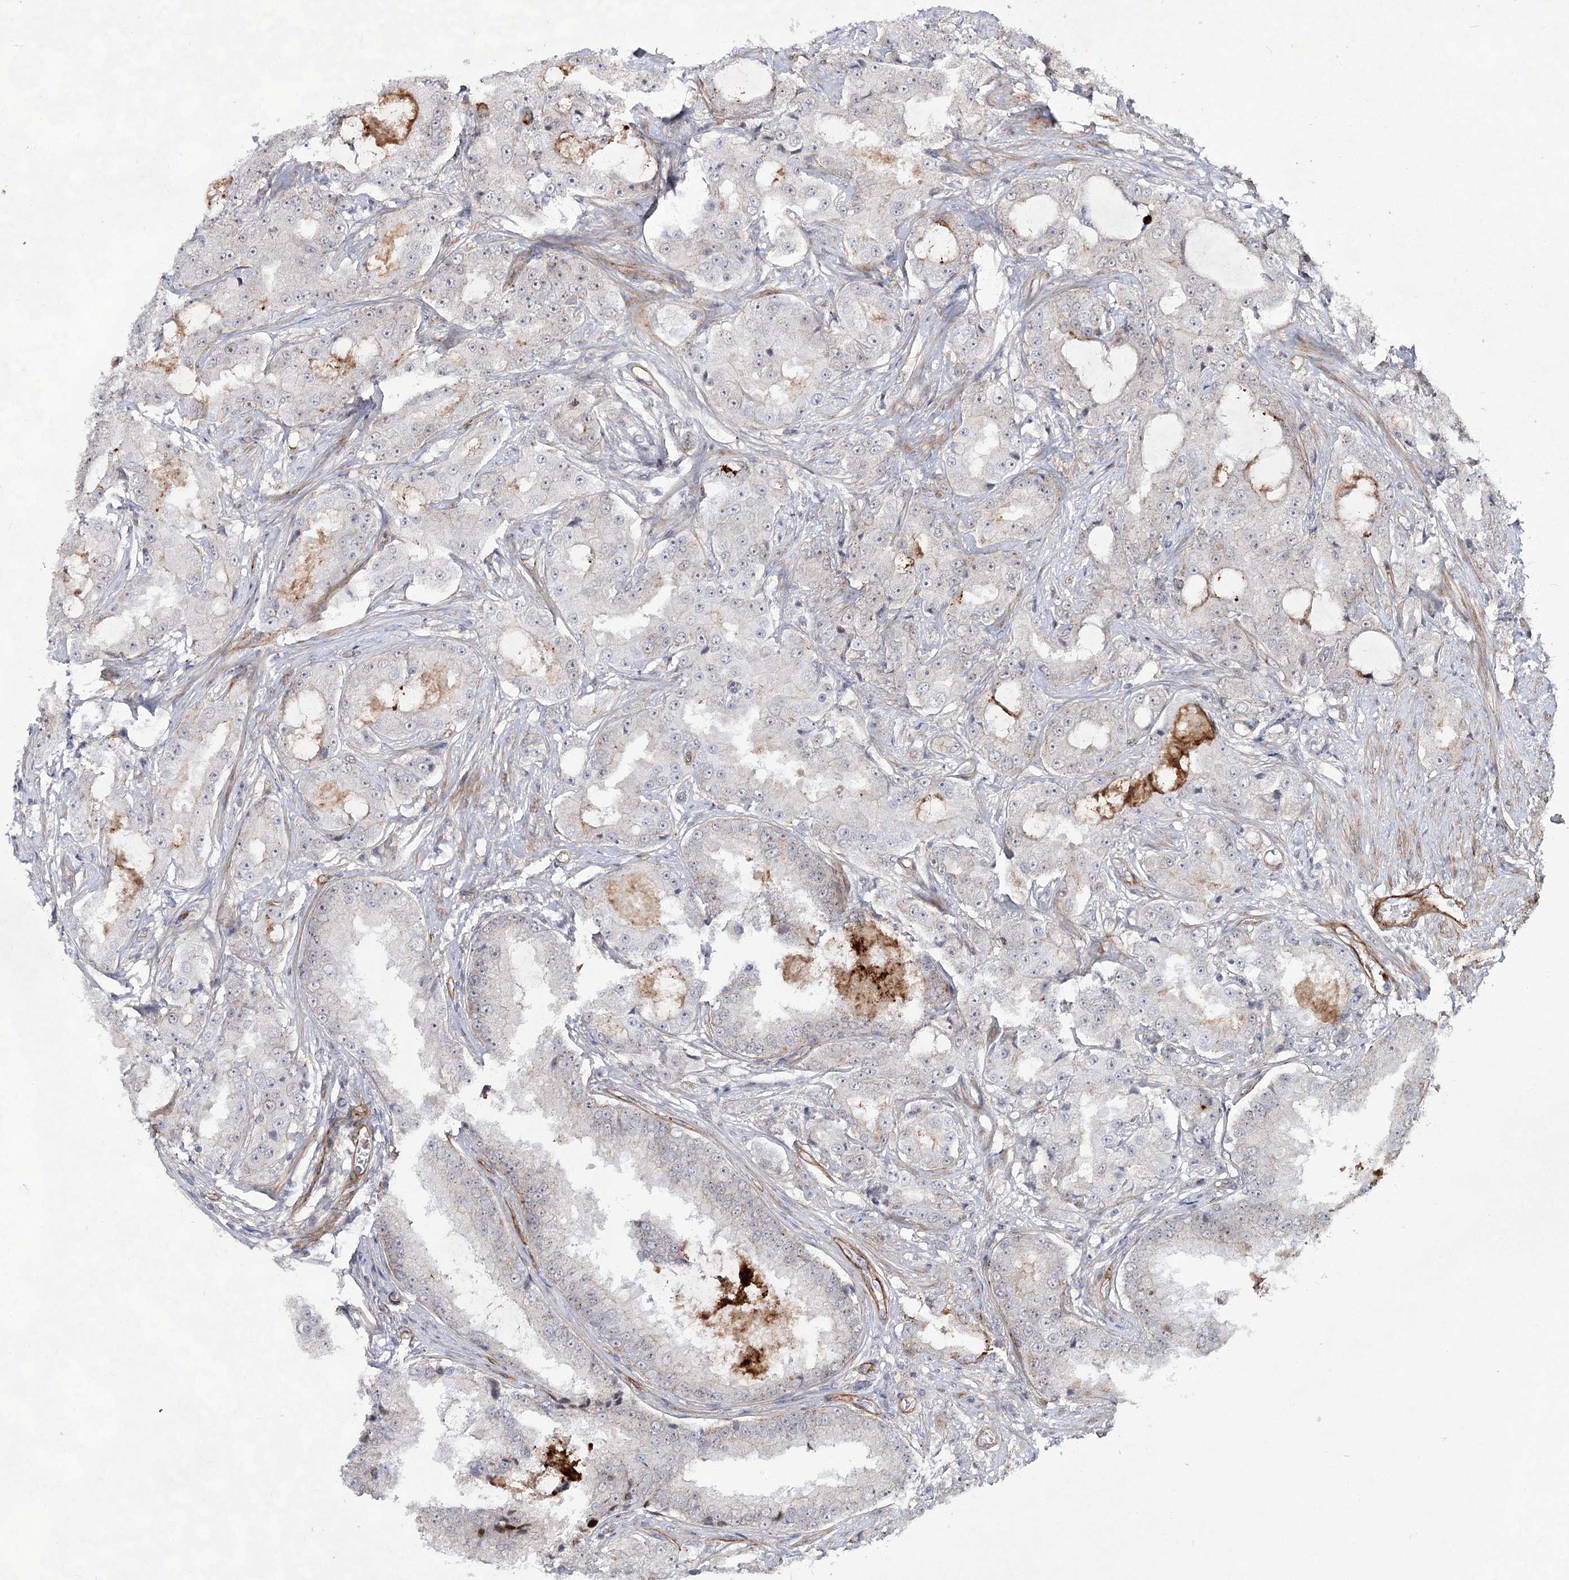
{"staining": {"intensity": "negative", "quantity": "none", "location": "none"}, "tissue": "prostate cancer", "cell_type": "Tumor cells", "image_type": "cancer", "snomed": [{"axis": "morphology", "description": "Adenocarcinoma, High grade"}, {"axis": "topography", "description": "Prostate"}], "caption": "A high-resolution photomicrograph shows IHC staining of prostate cancer, which shows no significant expression in tumor cells.", "gene": "ATL2", "patient": {"sex": "male", "age": 73}}